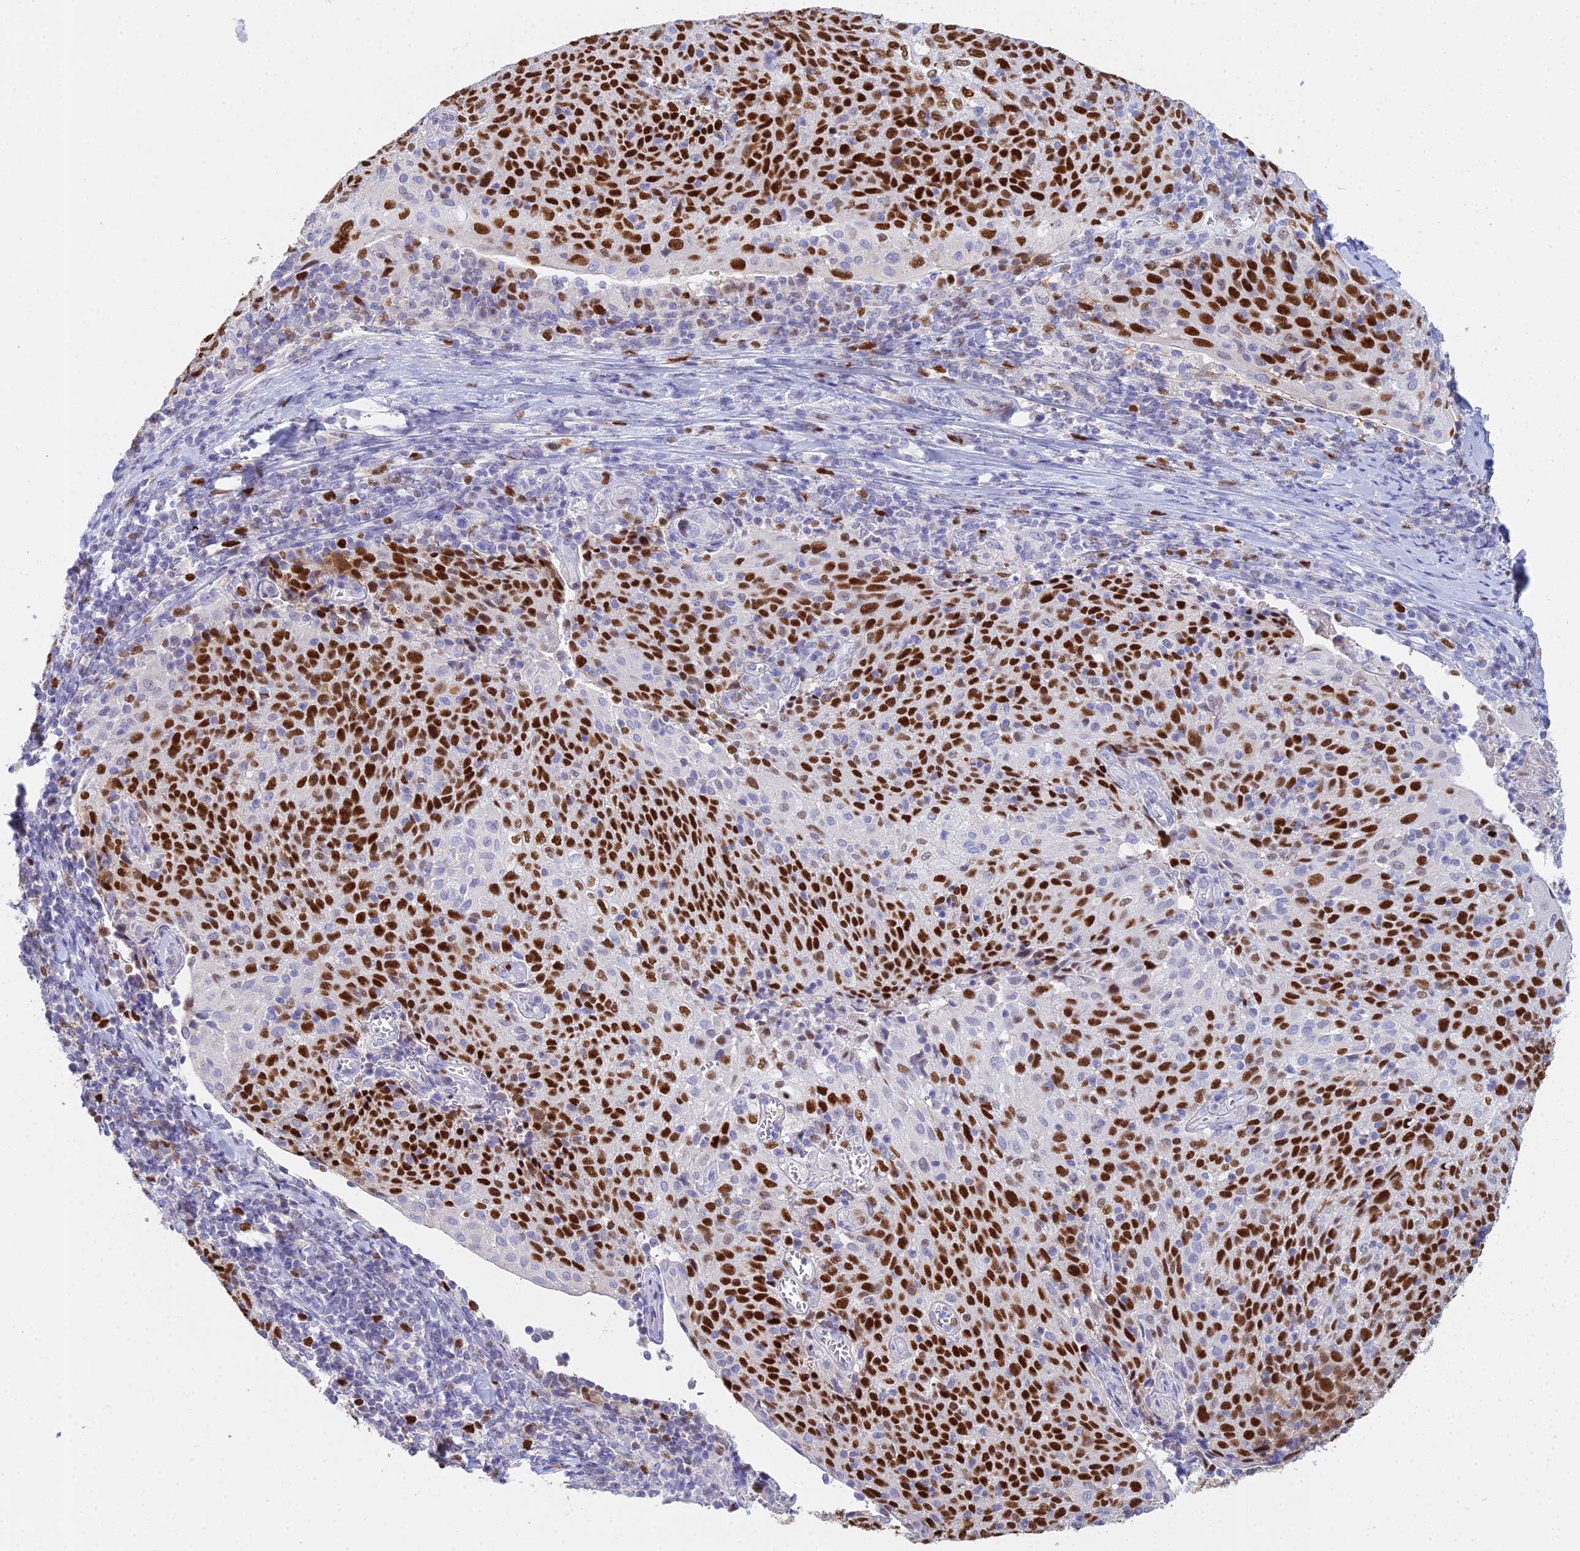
{"staining": {"intensity": "strong", "quantity": "25%-75%", "location": "nuclear"}, "tissue": "cervical cancer", "cell_type": "Tumor cells", "image_type": "cancer", "snomed": [{"axis": "morphology", "description": "Squamous cell carcinoma, NOS"}, {"axis": "topography", "description": "Cervix"}], "caption": "Brown immunohistochemical staining in cervical squamous cell carcinoma displays strong nuclear staining in approximately 25%-75% of tumor cells. Using DAB (brown) and hematoxylin (blue) stains, captured at high magnification using brightfield microscopy.", "gene": "MCM2", "patient": {"sex": "female", "age": 52}}